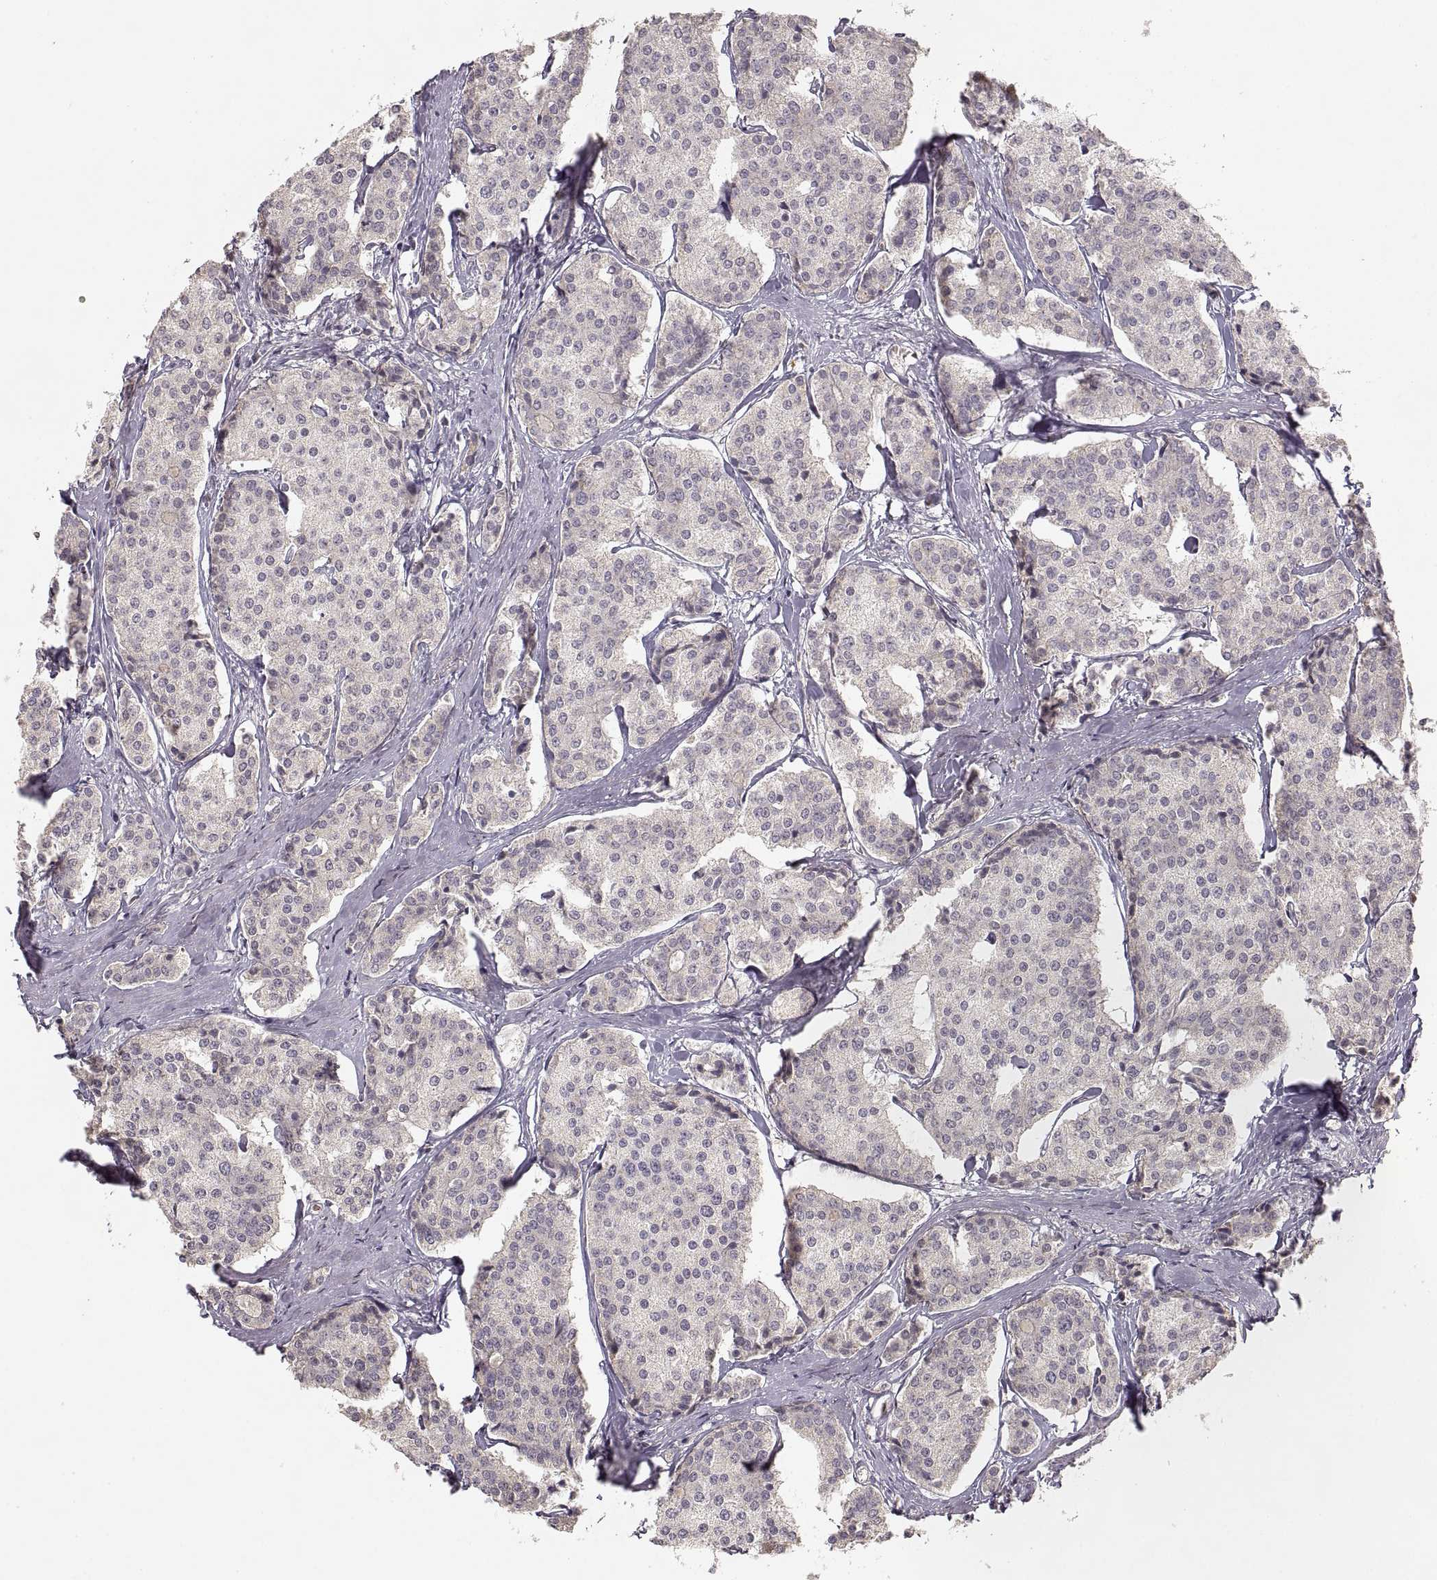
{"staining": {"intensity": "negative", "quantity": "none", "location": "none"}, "tissue": "carcinoid", "cell_type": "Tumor cells", "image_type": "cancer", "snomed": [{"axis": "morphology", "description": "Carcinoid, malignant, NOS"}, {"axis": "topography", "description": "Small intestine"}], "caption": "This is a histopathology image of immunohistochemistry staining of carcinoid, which shows no expression in tumor cells. The staining was performed using DAB to visualize the protein expression in brown, while the nuclei were stained in blue with hematoxylin (Magnification: 20x).", "gene": "LAMC2", "patient": {"sex": "female", "age": 65}}